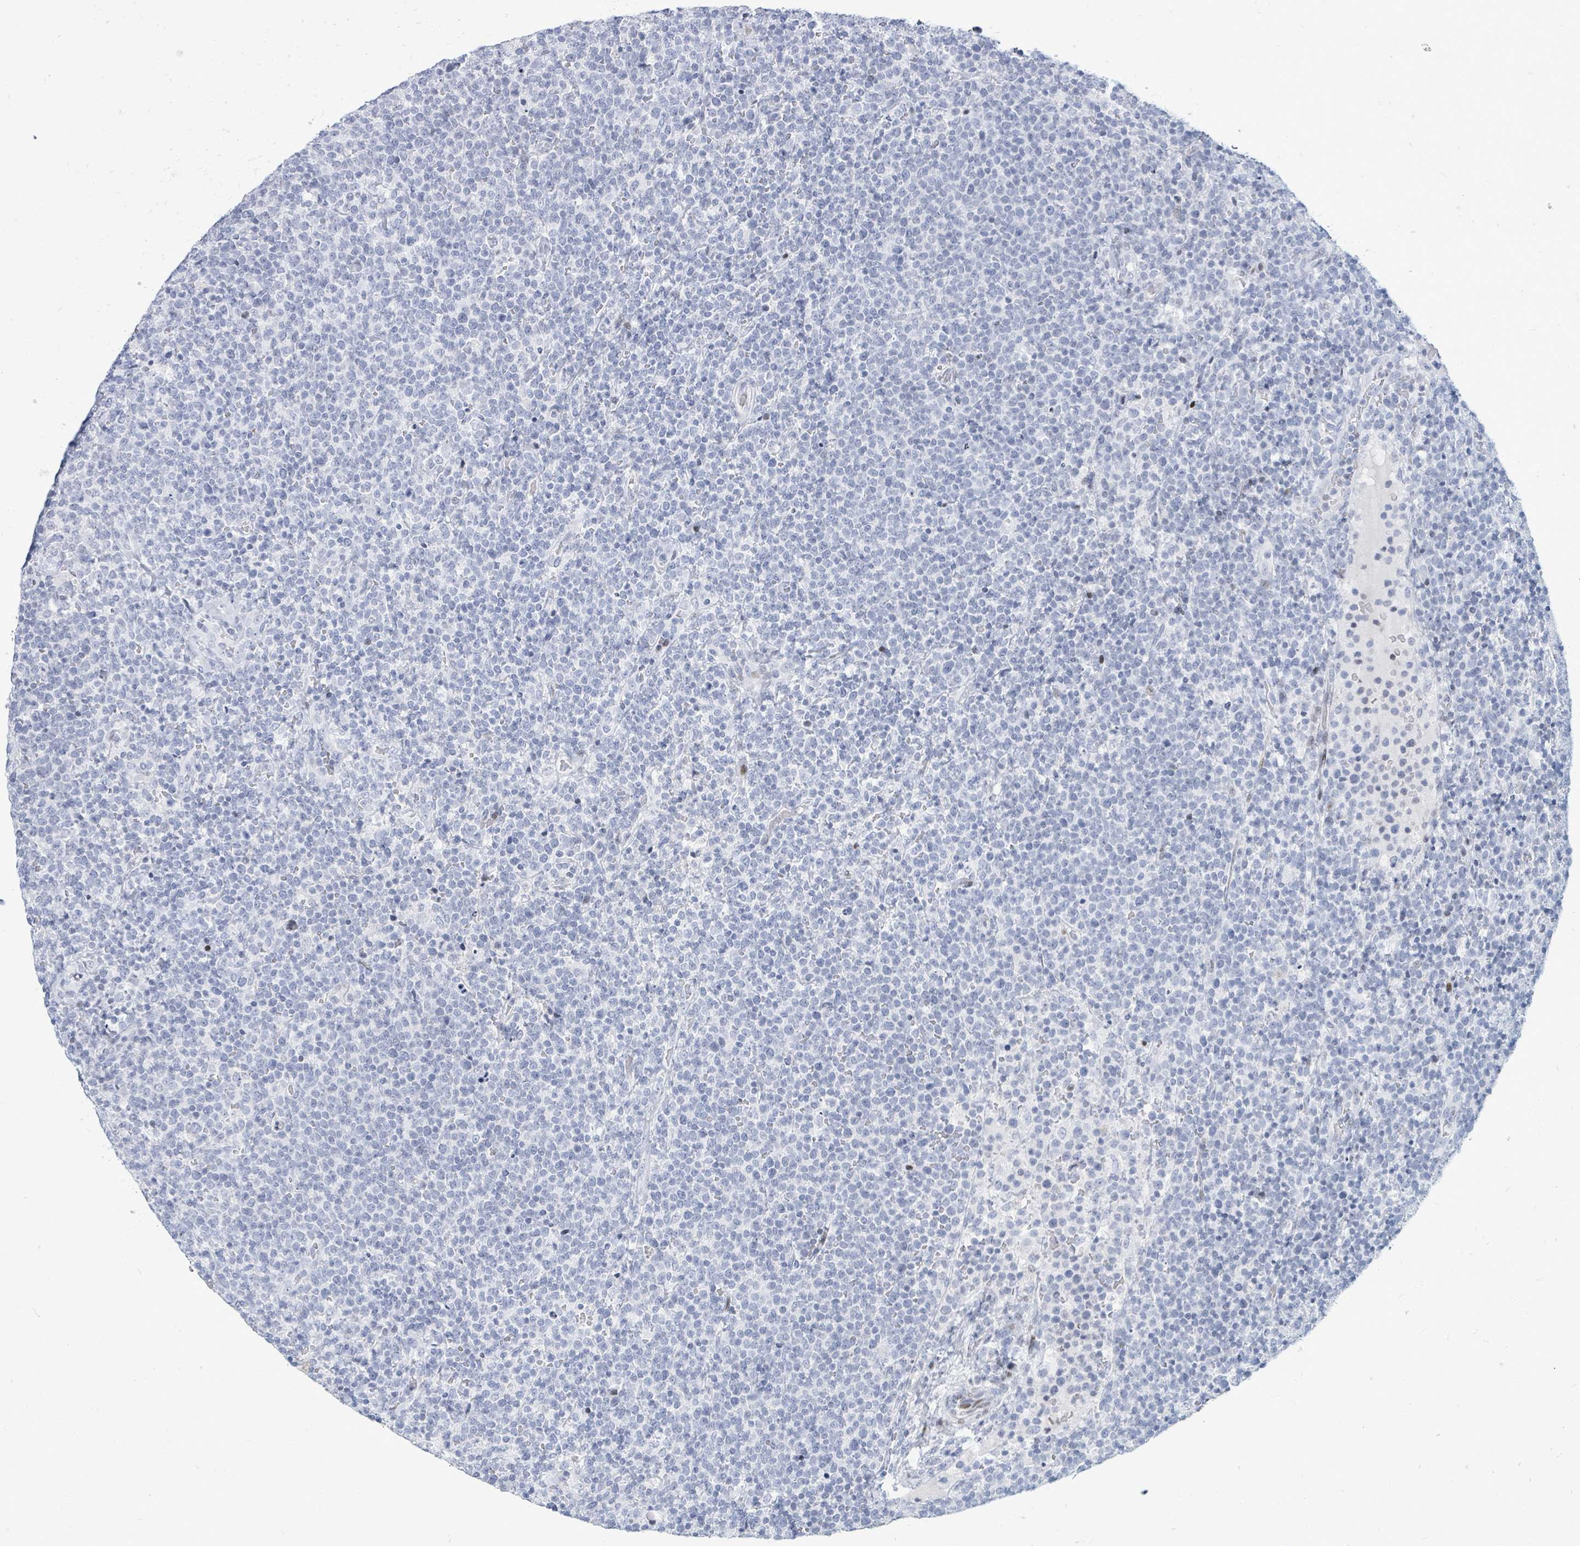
{"staining": {"intensity": "negative", "quantity": "none", "location": "none"}, "tissue": "lymphoma", "cell_type": "Tumor cells", "image_type": "cancer", "snomed": [{"axis": "morphology", "description": "Malignant lymphoma, non-Hodgkin's type, High grade"}, {"axis": "topography", "description": "Lymph node"}], "caption": "IHC micrograph of neoplastic tissue: lymphoma stained with DAB (3,3'-diaminobenzidine) demonstrates no significant protein staining in tumor cells. (Stains: DAB IHC with hematoxylin counter stain, Microscopy: brightfield microscopy at high magnification).", "gene": "MALL", "patient": {"sex": "male", "age": 61}}